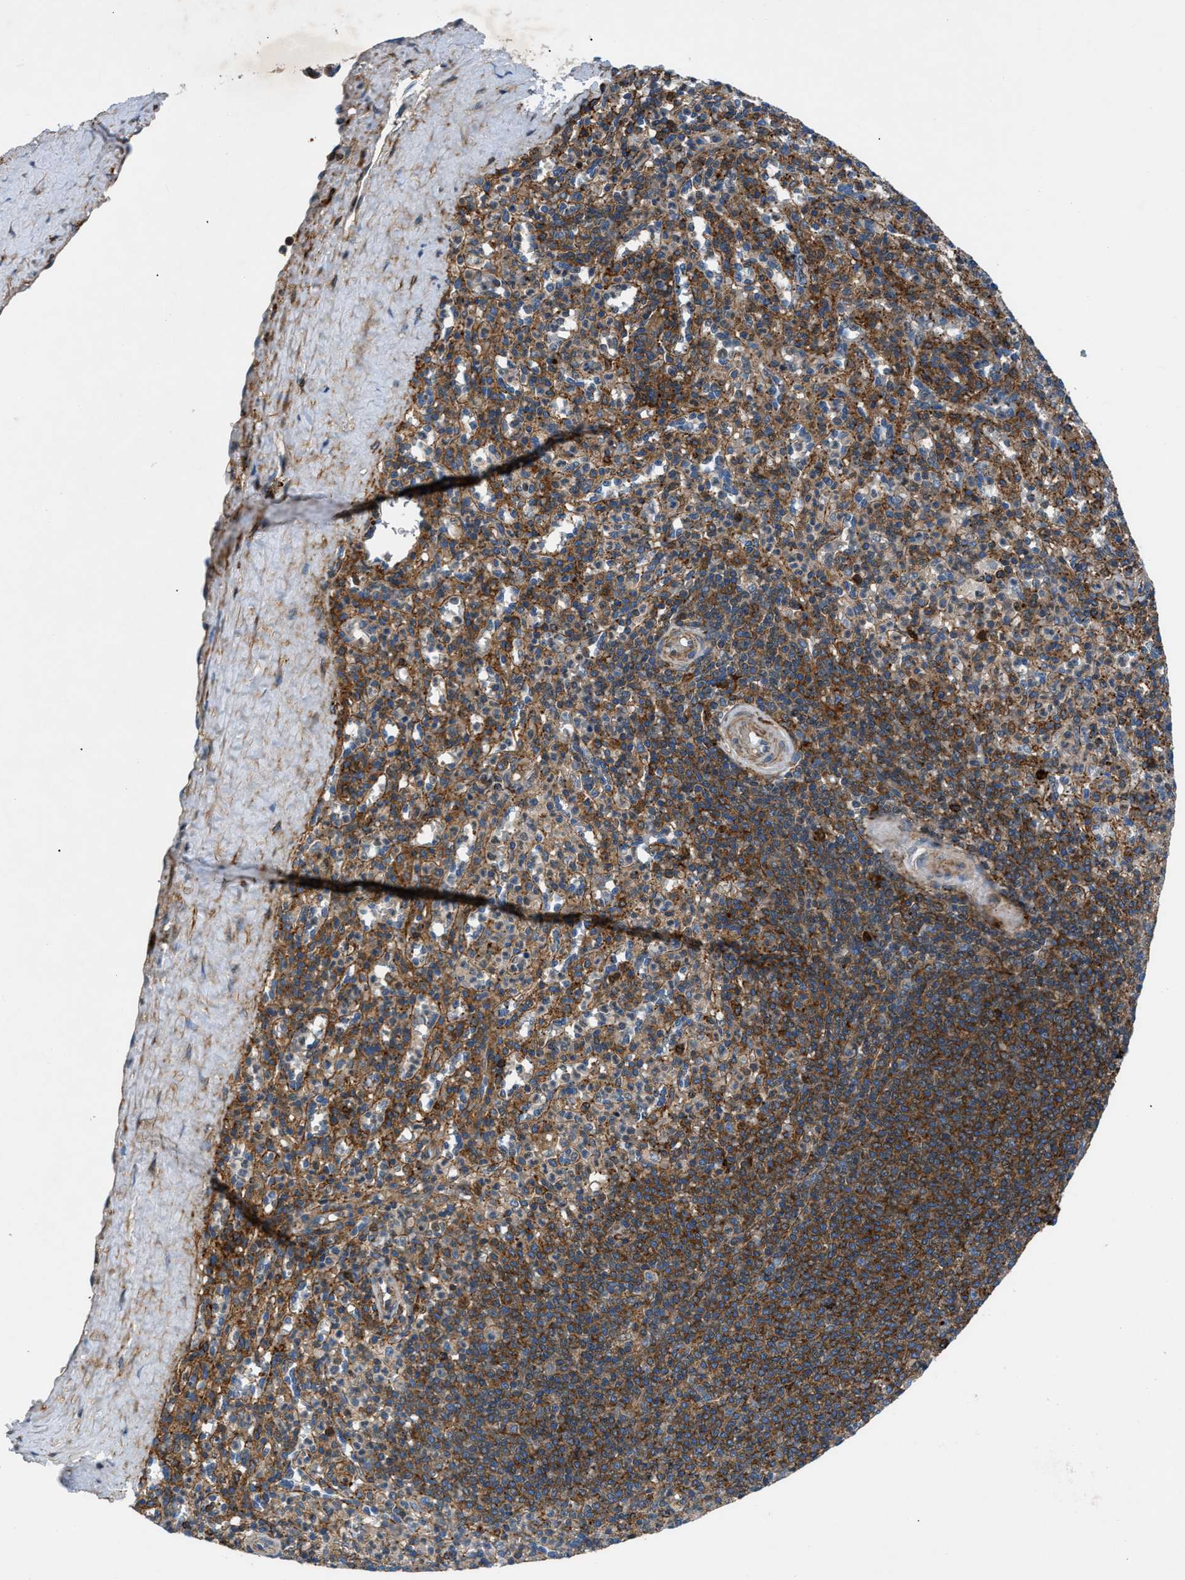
{"staining": {"intensity": "strong", "quantity": ">75%", "location": "cytoplasmic/membranous"}, "tissue": "spleen", "cell_type": "Cells in red pulp", "image_type": "normal", "snomed": [{"axis": "morphology", "description": "Normal tissue, NOS"}, {"axis": "topography", "description": "Spleen"}], "caption": "High-power microscopy captured an immunohistochemistry photomicrograph of normal spleen, revealing strong cytoplasmic/membranous staining in approximately >75% of cells in red pulp. Nuclei are stained in blue.", "gene": "DHODH", "patient": {"sex": "male", "age": 36}}